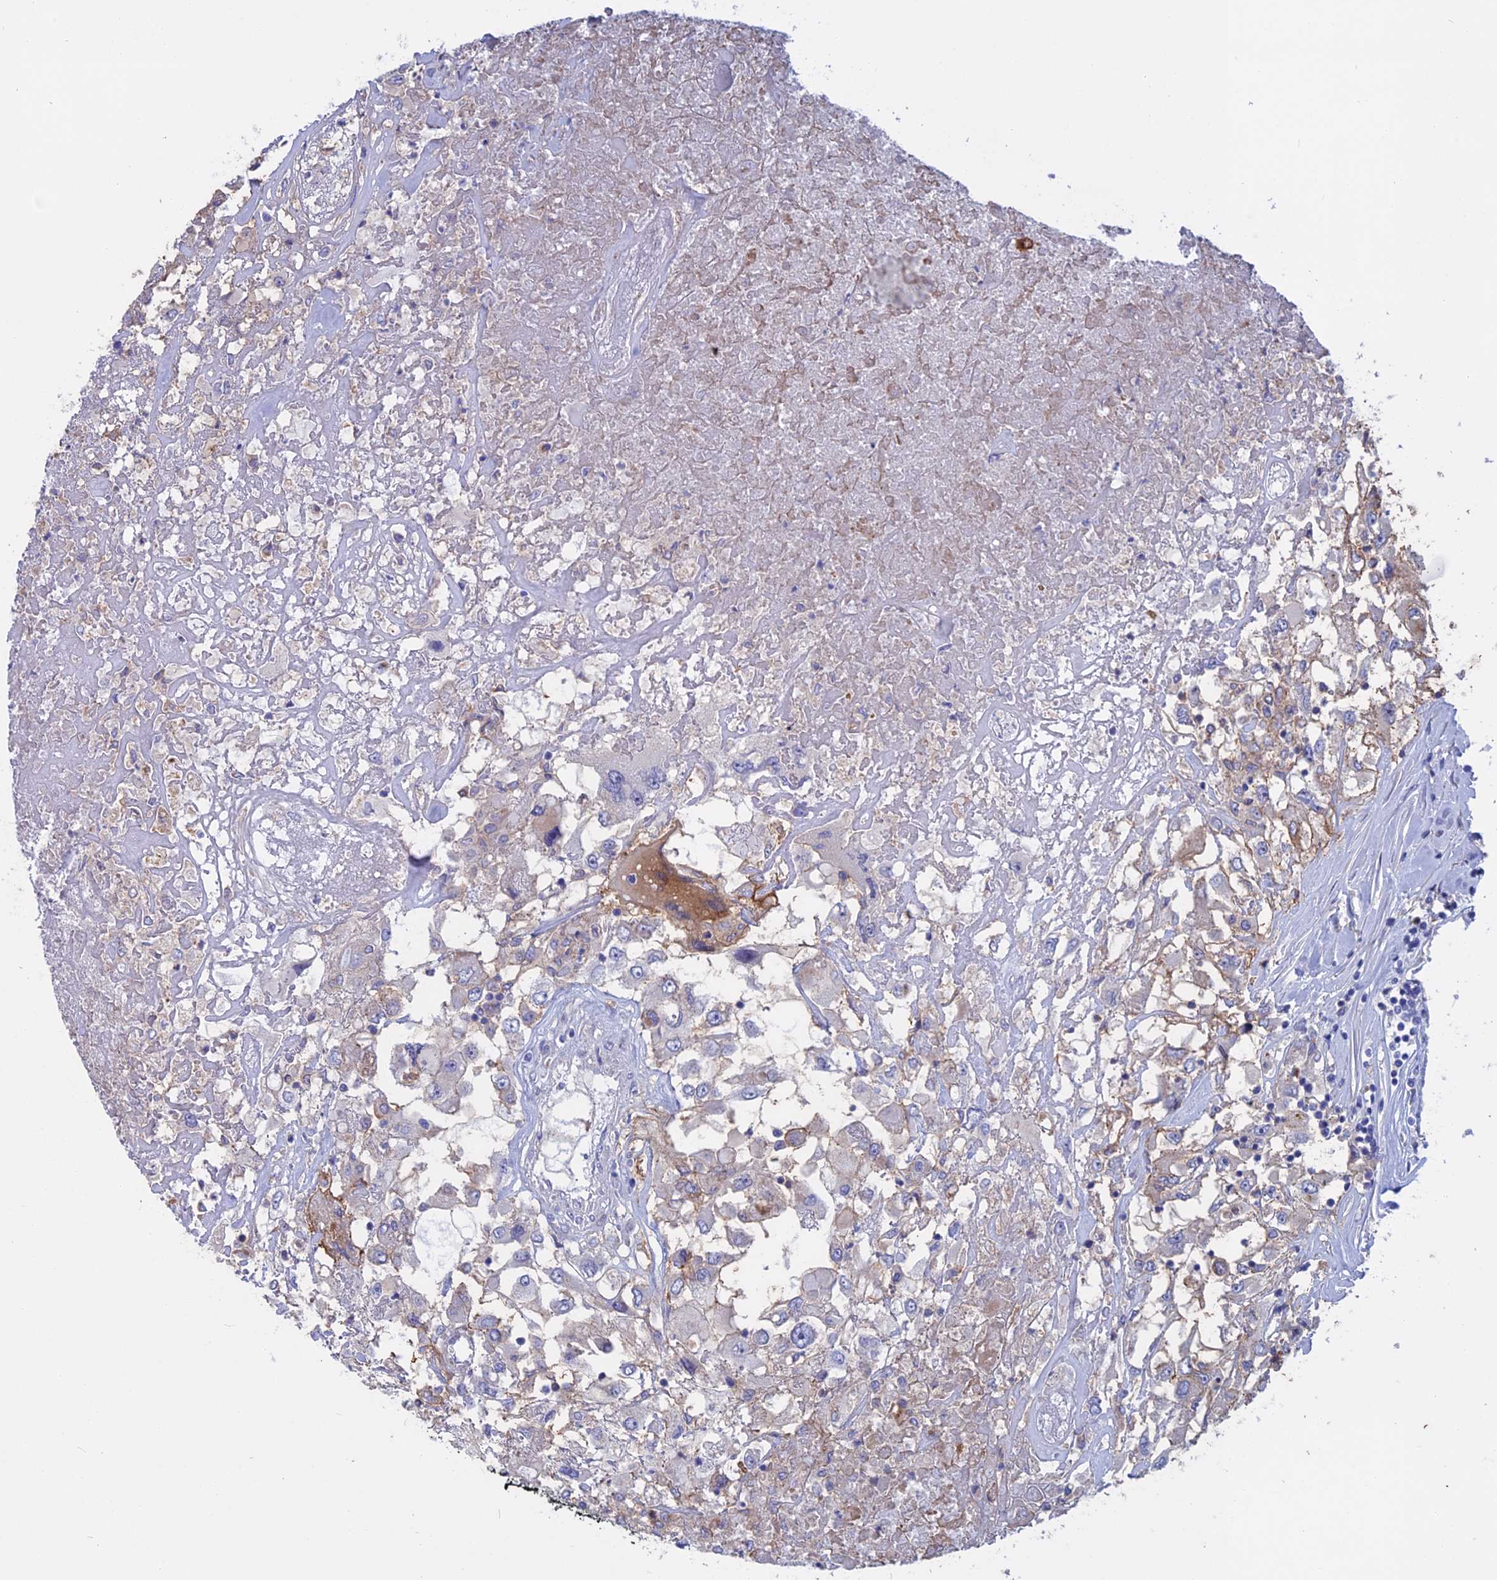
{"staining": {"intensity": "weak", "quantity": "<25%", "location": "cytoplasmic/membranous"}, "tissue": "renal cancer", "cell_type": "Tumor cells", "image_type": "cancer", "snomed": [{"axis": "morphology", "description": "Adenocarcinoma, NOS"}, {"axis": "topography", "description": "Kidney"}], "caption": "Immunohistochemistry (IHC) photomicrograph of neoplastic tissue: human renal adenocarcinoma stained with DAB (3,3'-diaminobenzidine) reveals no significant protein staining in tumor cells. Nuclei are stained in blue.", "gene": "SLC2A6", "patient": {"sex": "female", "age": 52}}